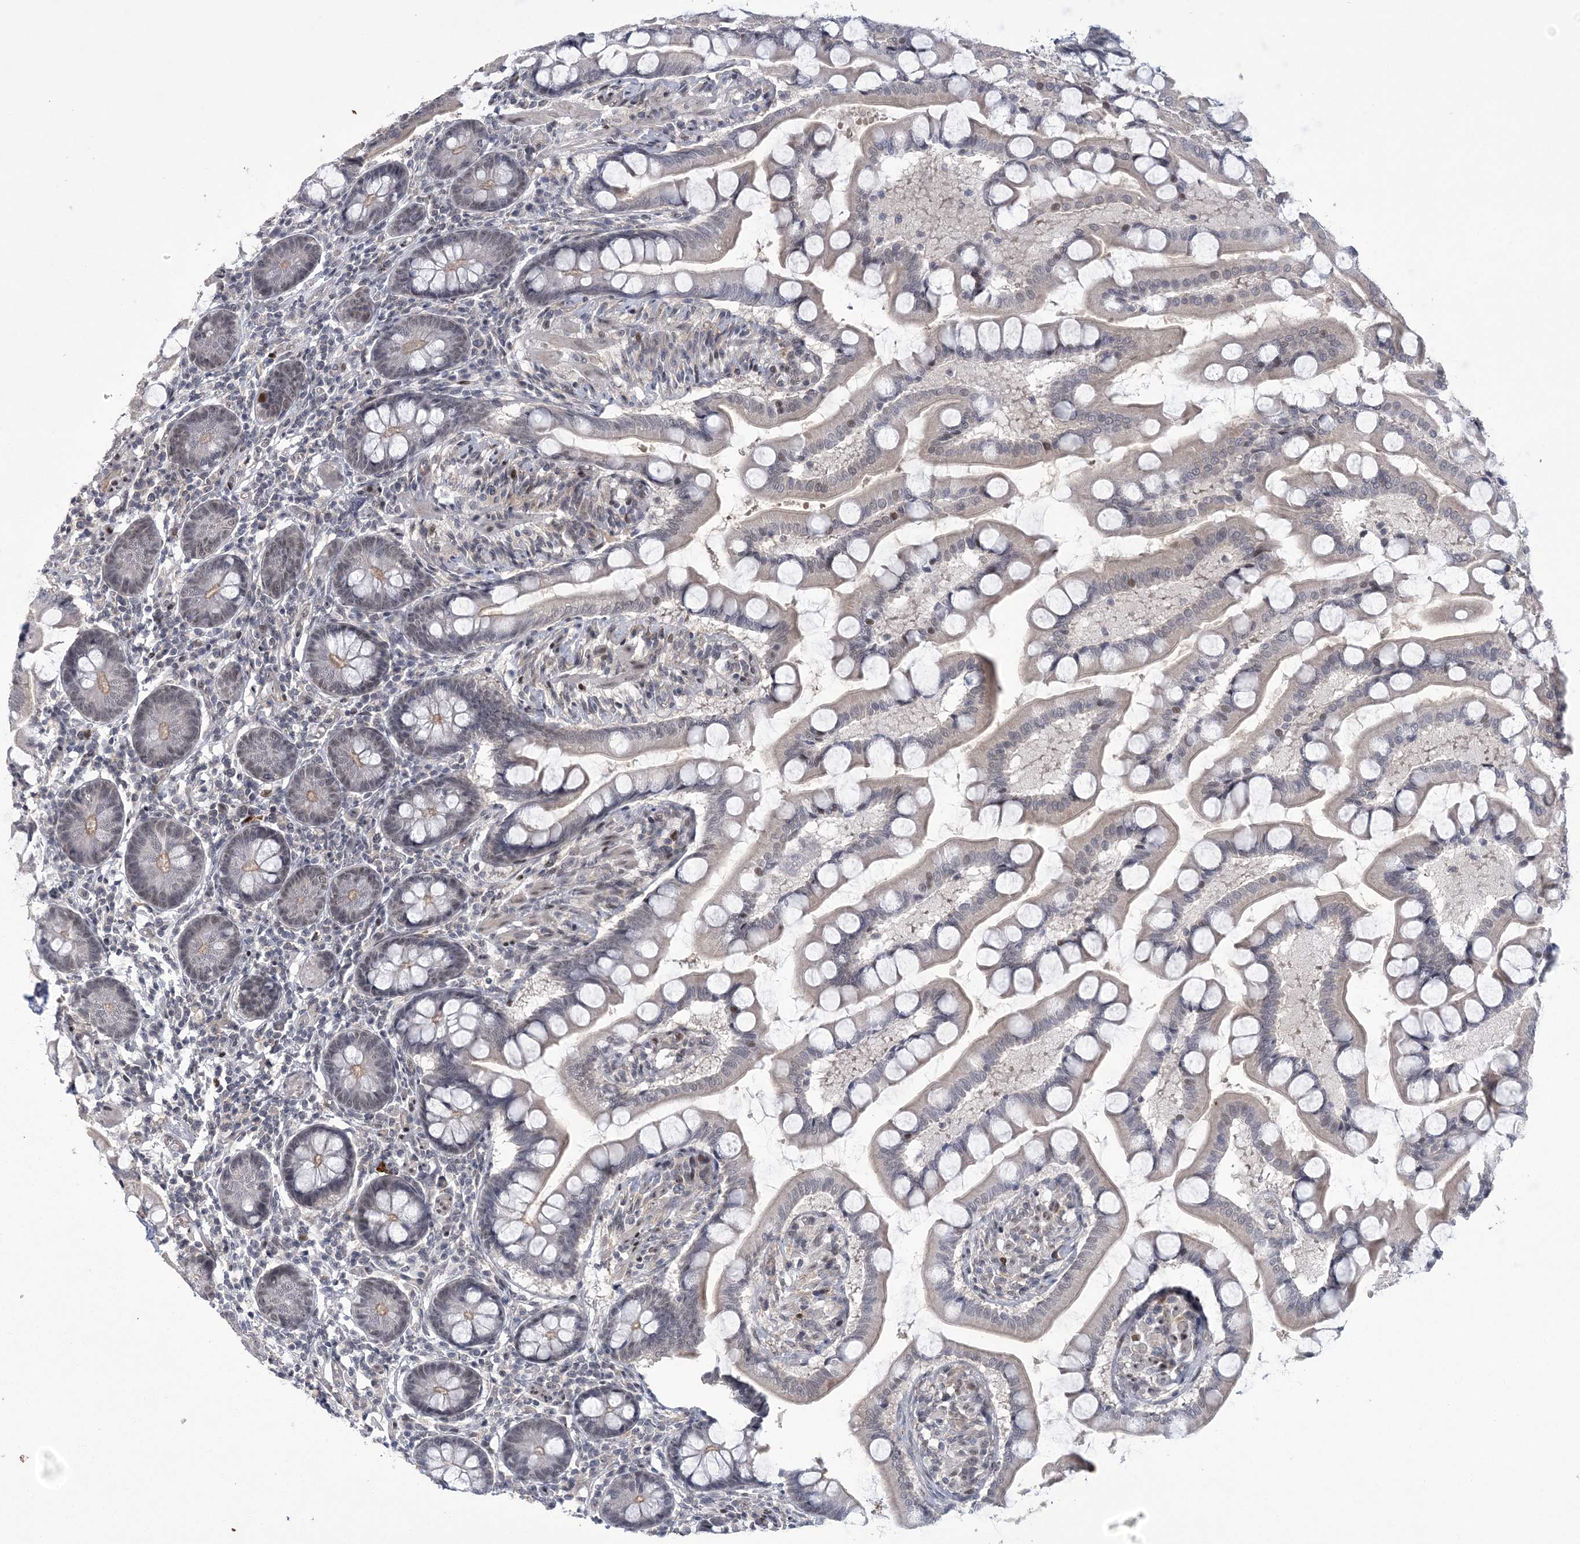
{"staining": {"intensity": "weak", "quantity": "<25%", "location": "cytoplasmic/membranous"}, "tissue": "small intestine", "cell_type": "Glandular cells", "image_type": "normal", "snomed": [{"axis": "morphology", "description": "Normal tissue, NOS"}, {"axis": "topography", "description": "Small intestine"}], "caption": "Immunohistochemistry of normal small intestine reveals no staining in glandular cells.", "gene": "HOMEZ", "patient": {"sex": "male", "age": 41}}